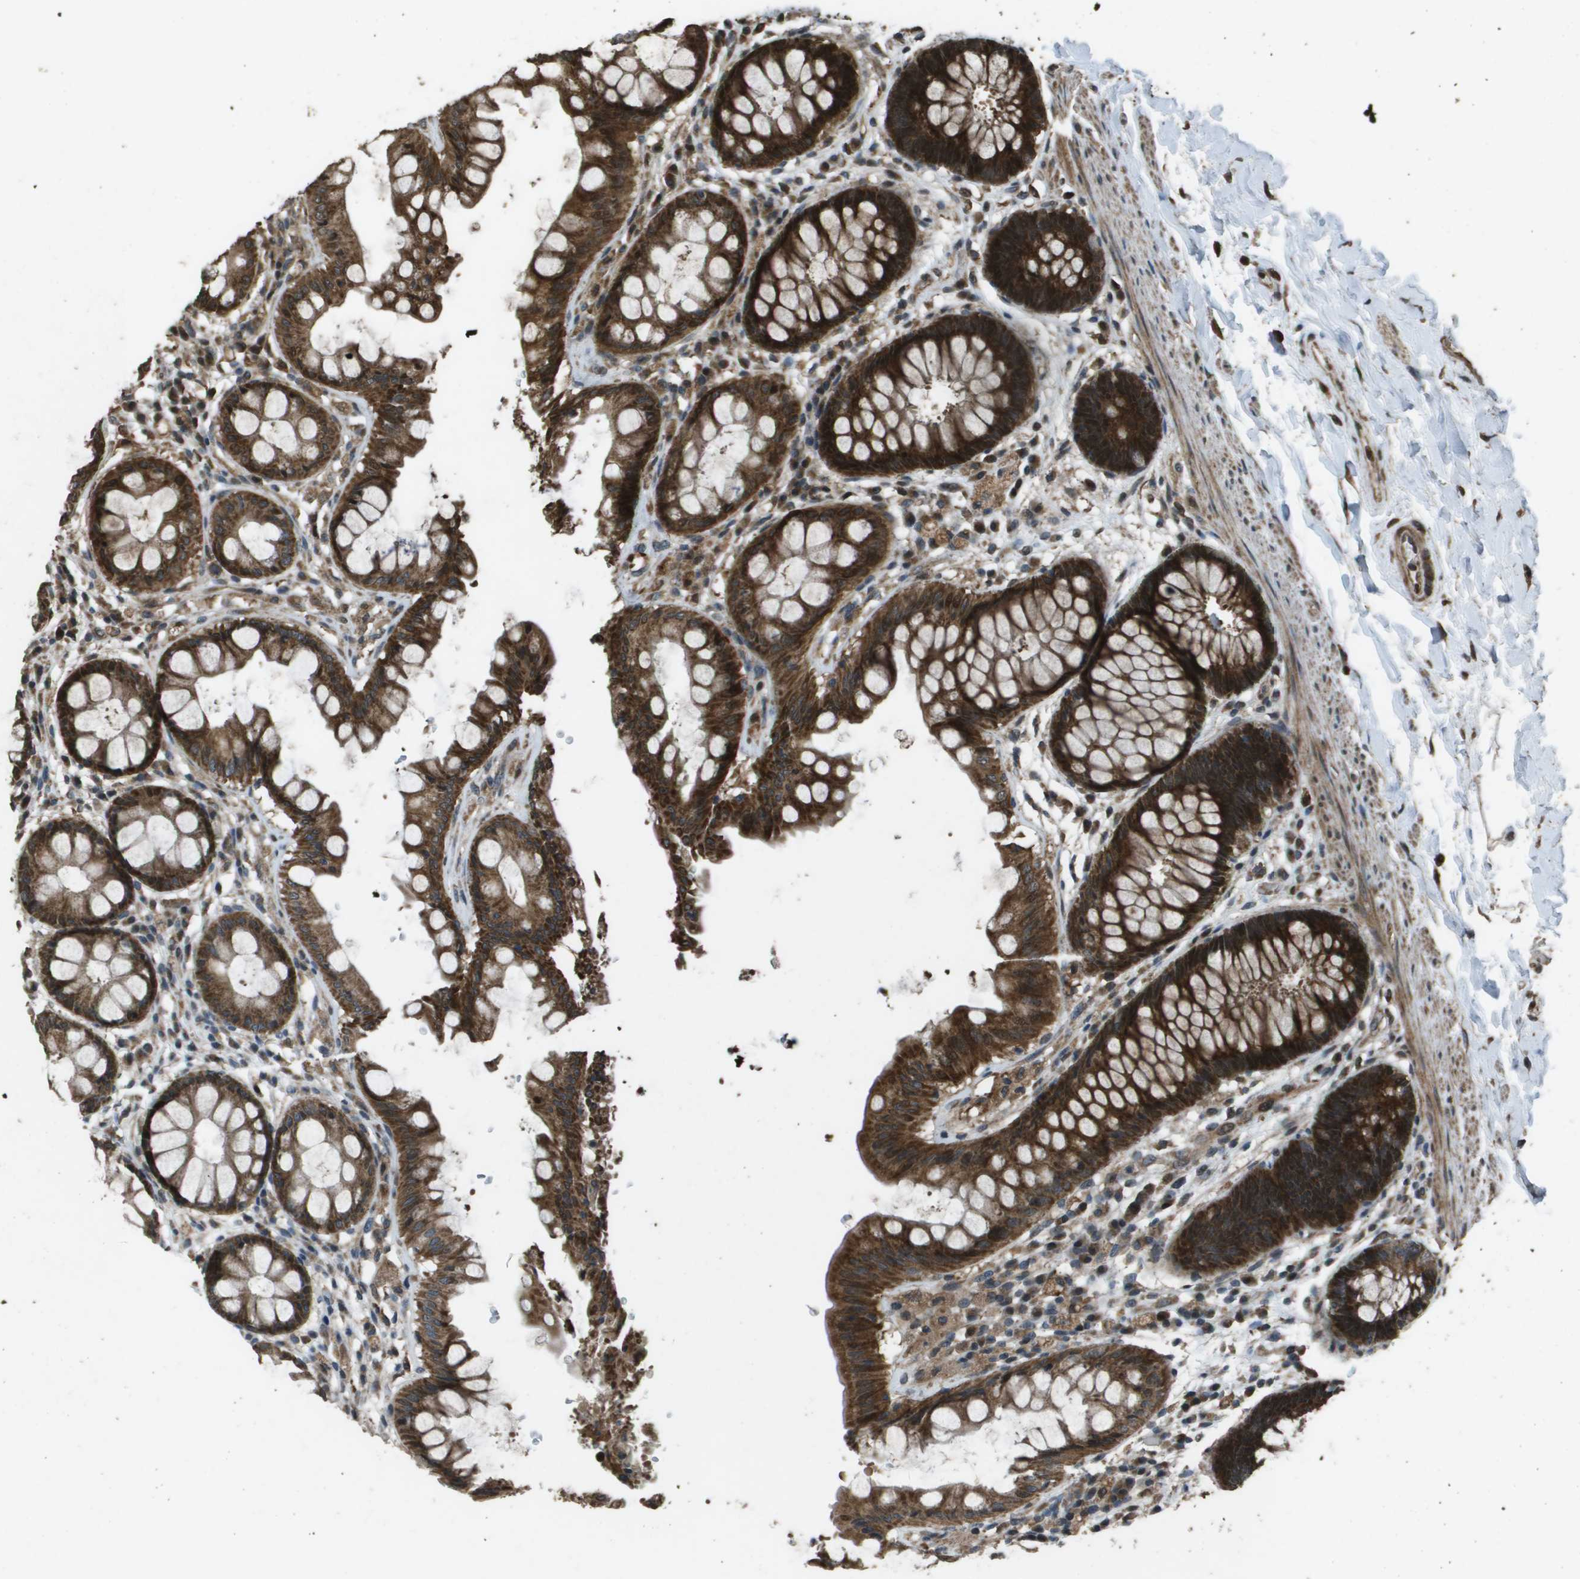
{"staining": {"intensity": "strong", "quantity": ">75%", "location": "cytoplasmic/membranous"}, "tissue": "rectum", "cell_type": "Glandular cells", "image_type": "normal", "snomed": [{"axis": "morphology", "description": "Normal tissue, NOS"}, {"axis": "topography", "description": "Rectum"}], "caption": "Normal rectum demonstrates strong cytoplasmic/membranous staining in about >75% of glandular cells (Stains: DAB (3,3'-diaminobenzidine) in brown, nuclei in blue, Microscopy: brightfield microscopy at high magnification)..", "gene": "FIG4", "patient": {"sex": "female", "age": 46}}